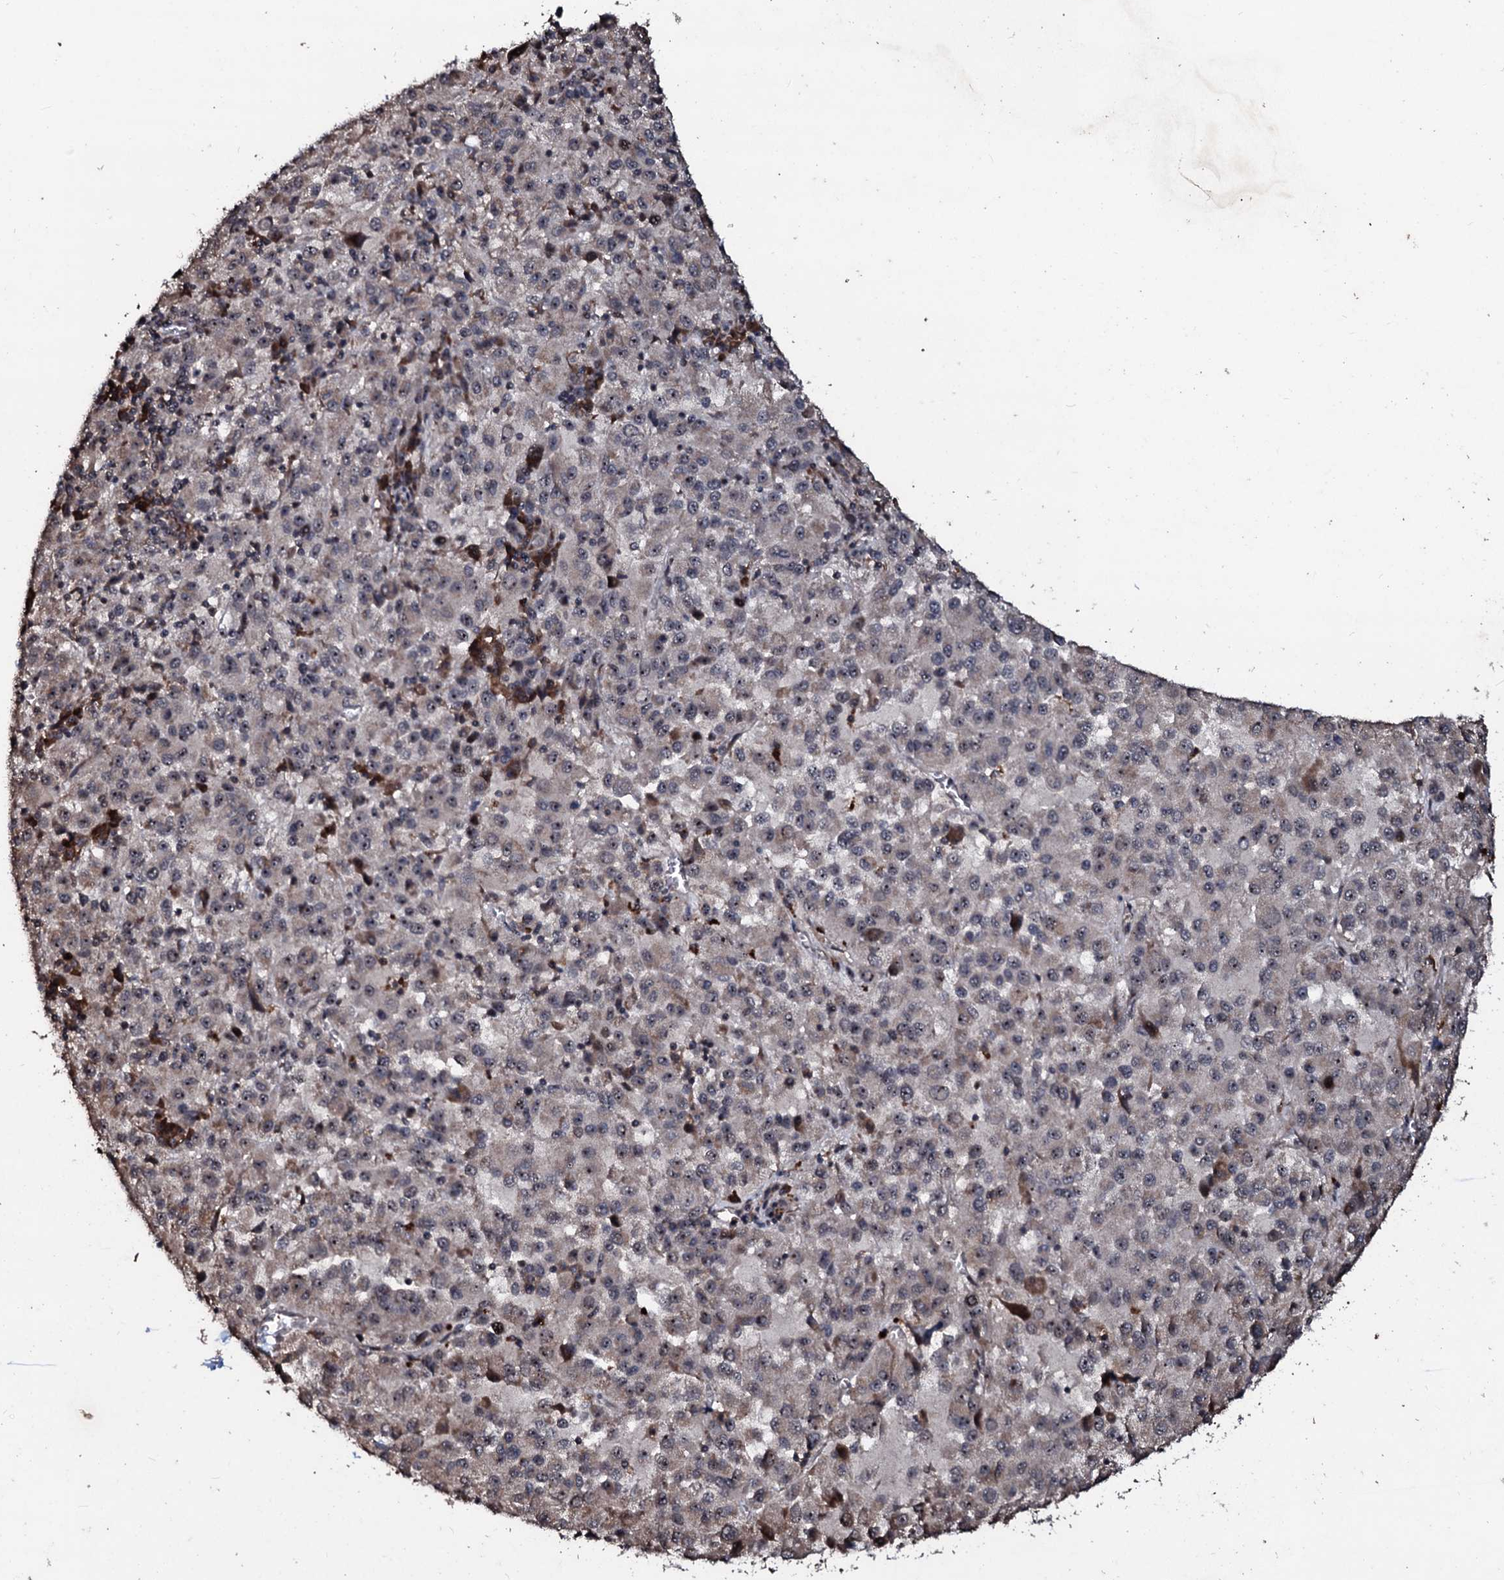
{"staining": {"intensity": "weak", "quantity": "<25%", "location": "nuclear"}, "tissue": "melanoma", "cell_type": "Tumor cells", "image_type": "cancer", "snomed": [{"axis": "morphology", "description": "Malignant melanoma, Metastatic site"}, {"axis": "topography", "description": "Lung"}], "caption": "An immunohistochemistry (IHC) image of malignant melanoma (metastatic site) is shown. There is no staining in tumor cells of malignant melanoma (metastatic site).", "gene": "SUPT7L", "patient": {"sex": "male", "age": 64}}